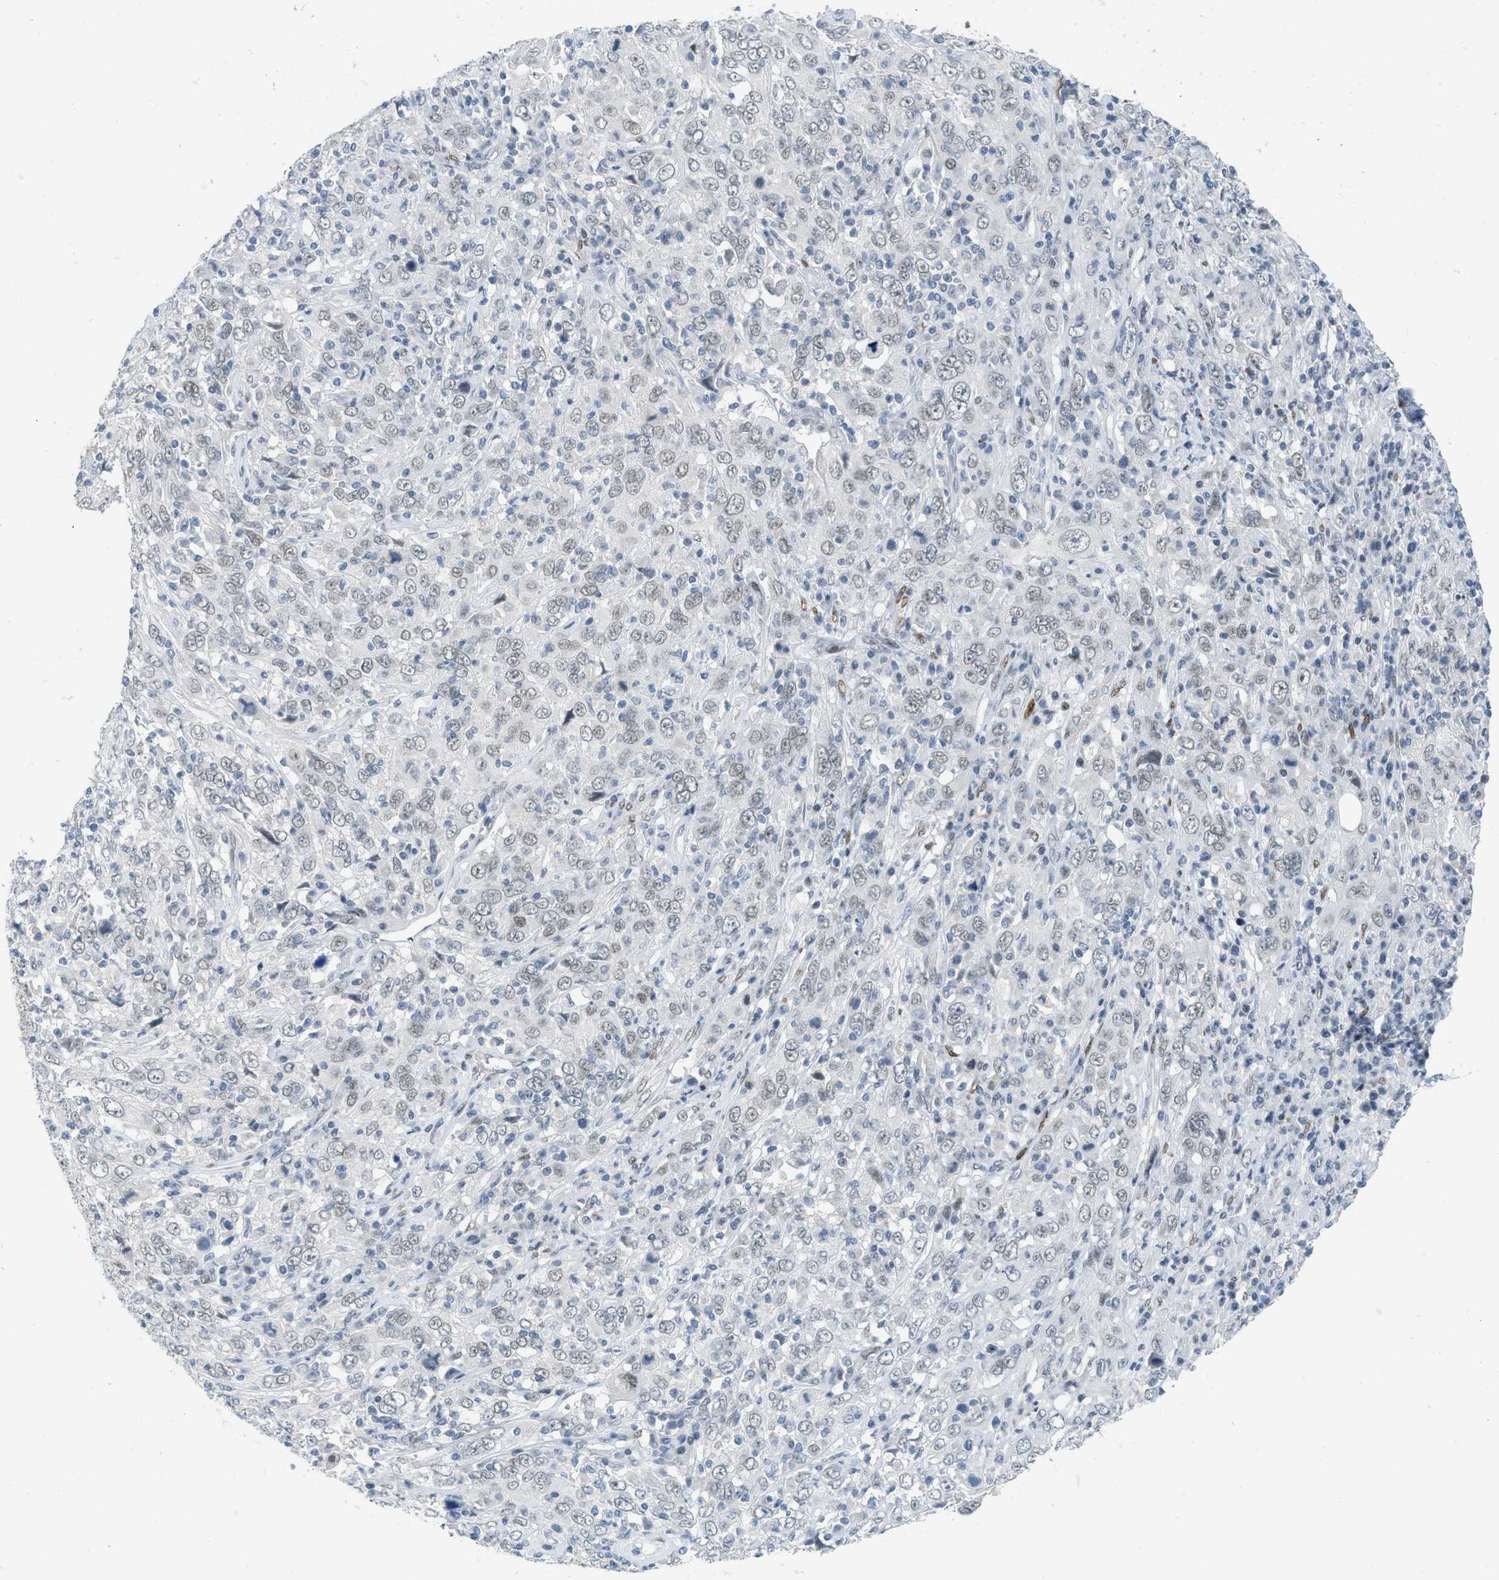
{"staining": {"intensity": "negative", "quantity": "none", "location": "none"}, "tissue": "cervical cancer", "cell_type": "Tumor cells", "image_type": "cancer", "snomed": [{"axis": "morphology", "description": "Squamous cell carcinoma, NOS"}, {"axis": "topography", "description": "Cervix"}], "caption": "Immunohistochemistry (IHC) image of human squamous cell carcinoma (cervical) stained for a protein (brown), which reveals no staining in tumor cells.", "gene": "PBX1", "patient": {"sex": "female", "age": 46}}